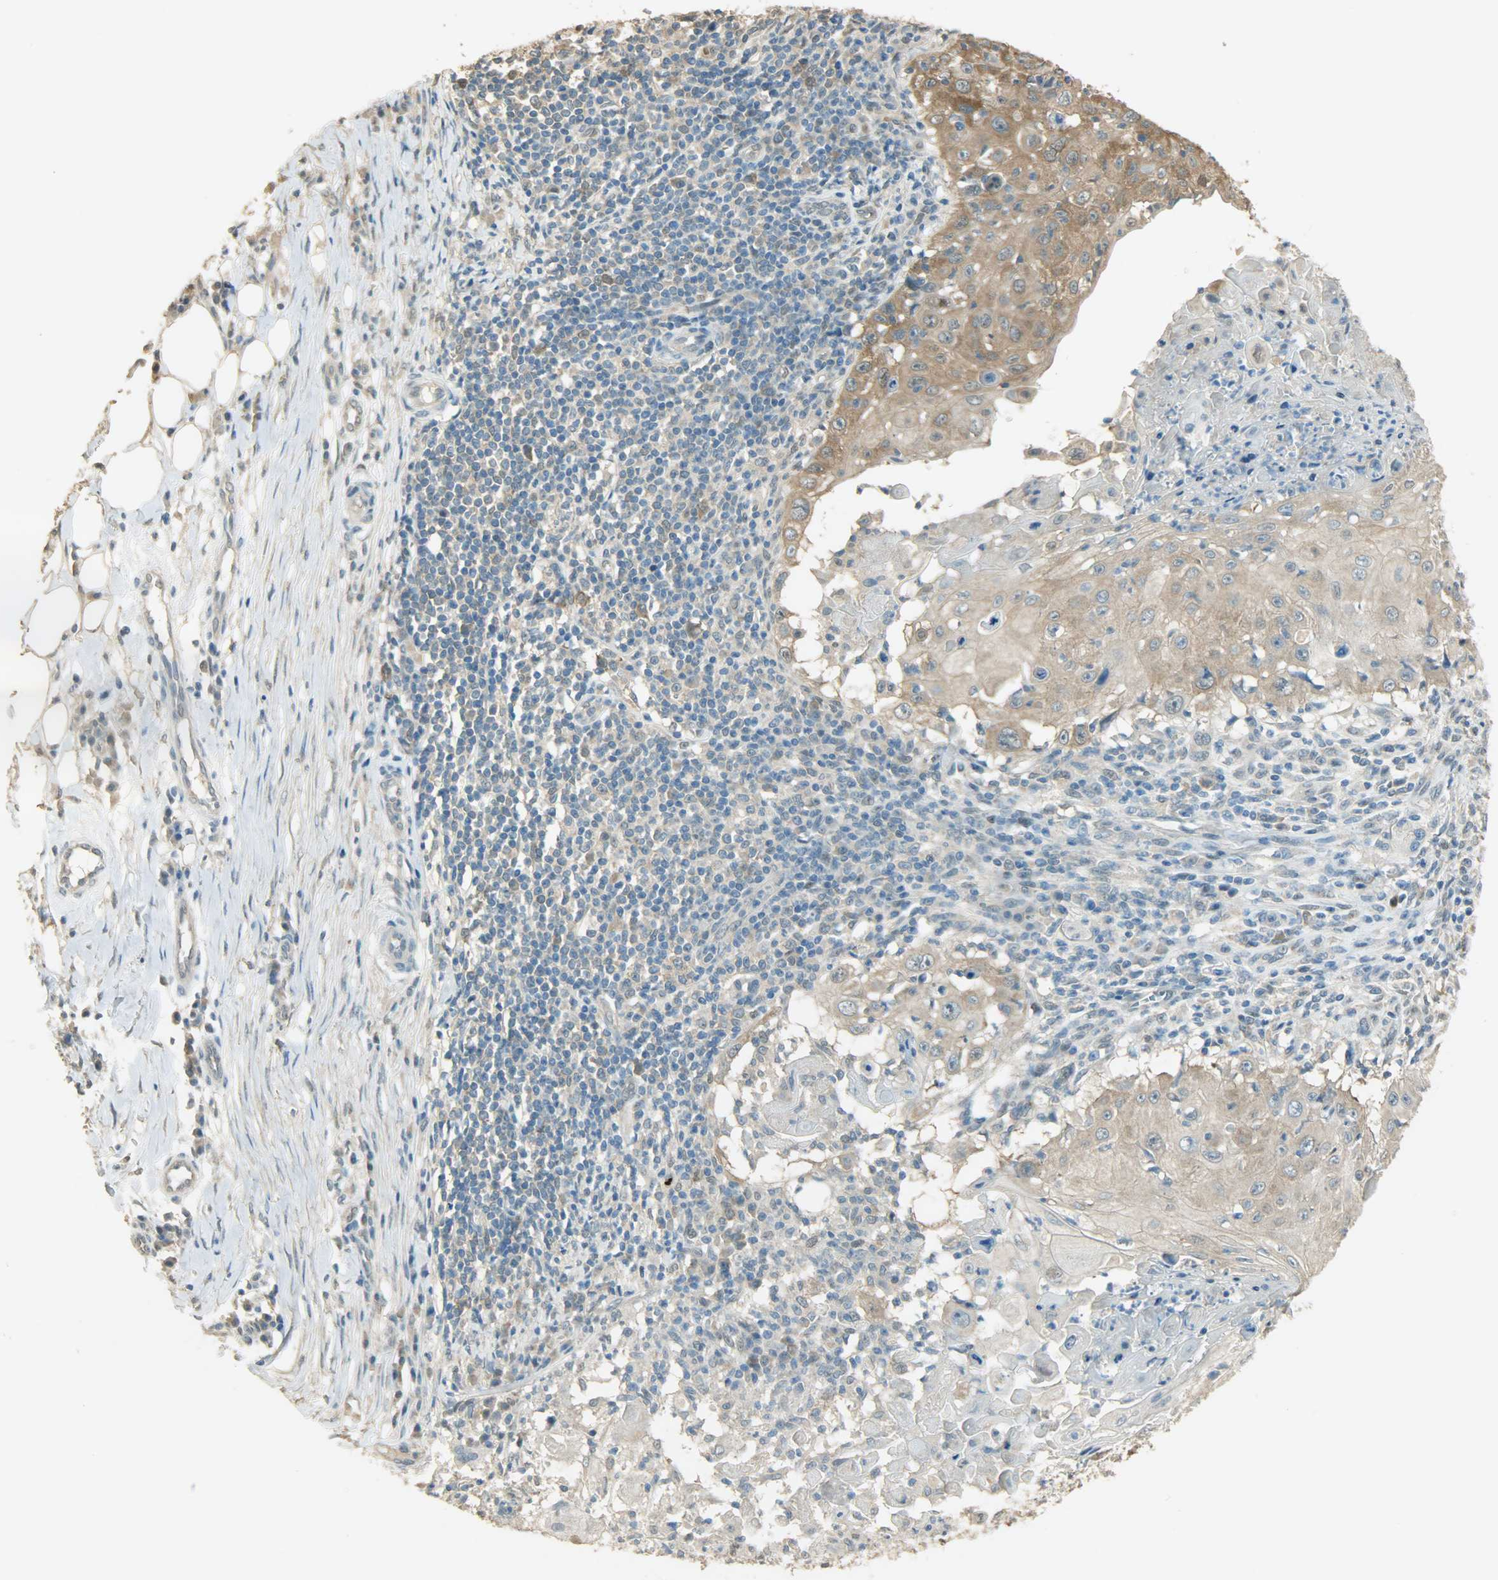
{"staining": {"intensity": "weak", "quantity": "25%-75%", "location": "cytoplasmic/membranous"}, "tissue": "skin cancer", "cell_type": "Tumor cells", "image_type": "cancer", "snomed": [{"axis": "morphology", "description": "Squamous cell carcinoma, NOS"}, {"axis": "topography", "description": "Skin"}], "caption": "This photomicrograph reveals squamous cell carcinoma (skin) stained with IHC to label a protein in brown. The cytoplasmic/membranous of tumor cells show weak positivity for the protein. Nuclei are counter-stained blue.", "gene": "PRMT5", "patient": {"sex": "male", "age": 86}}